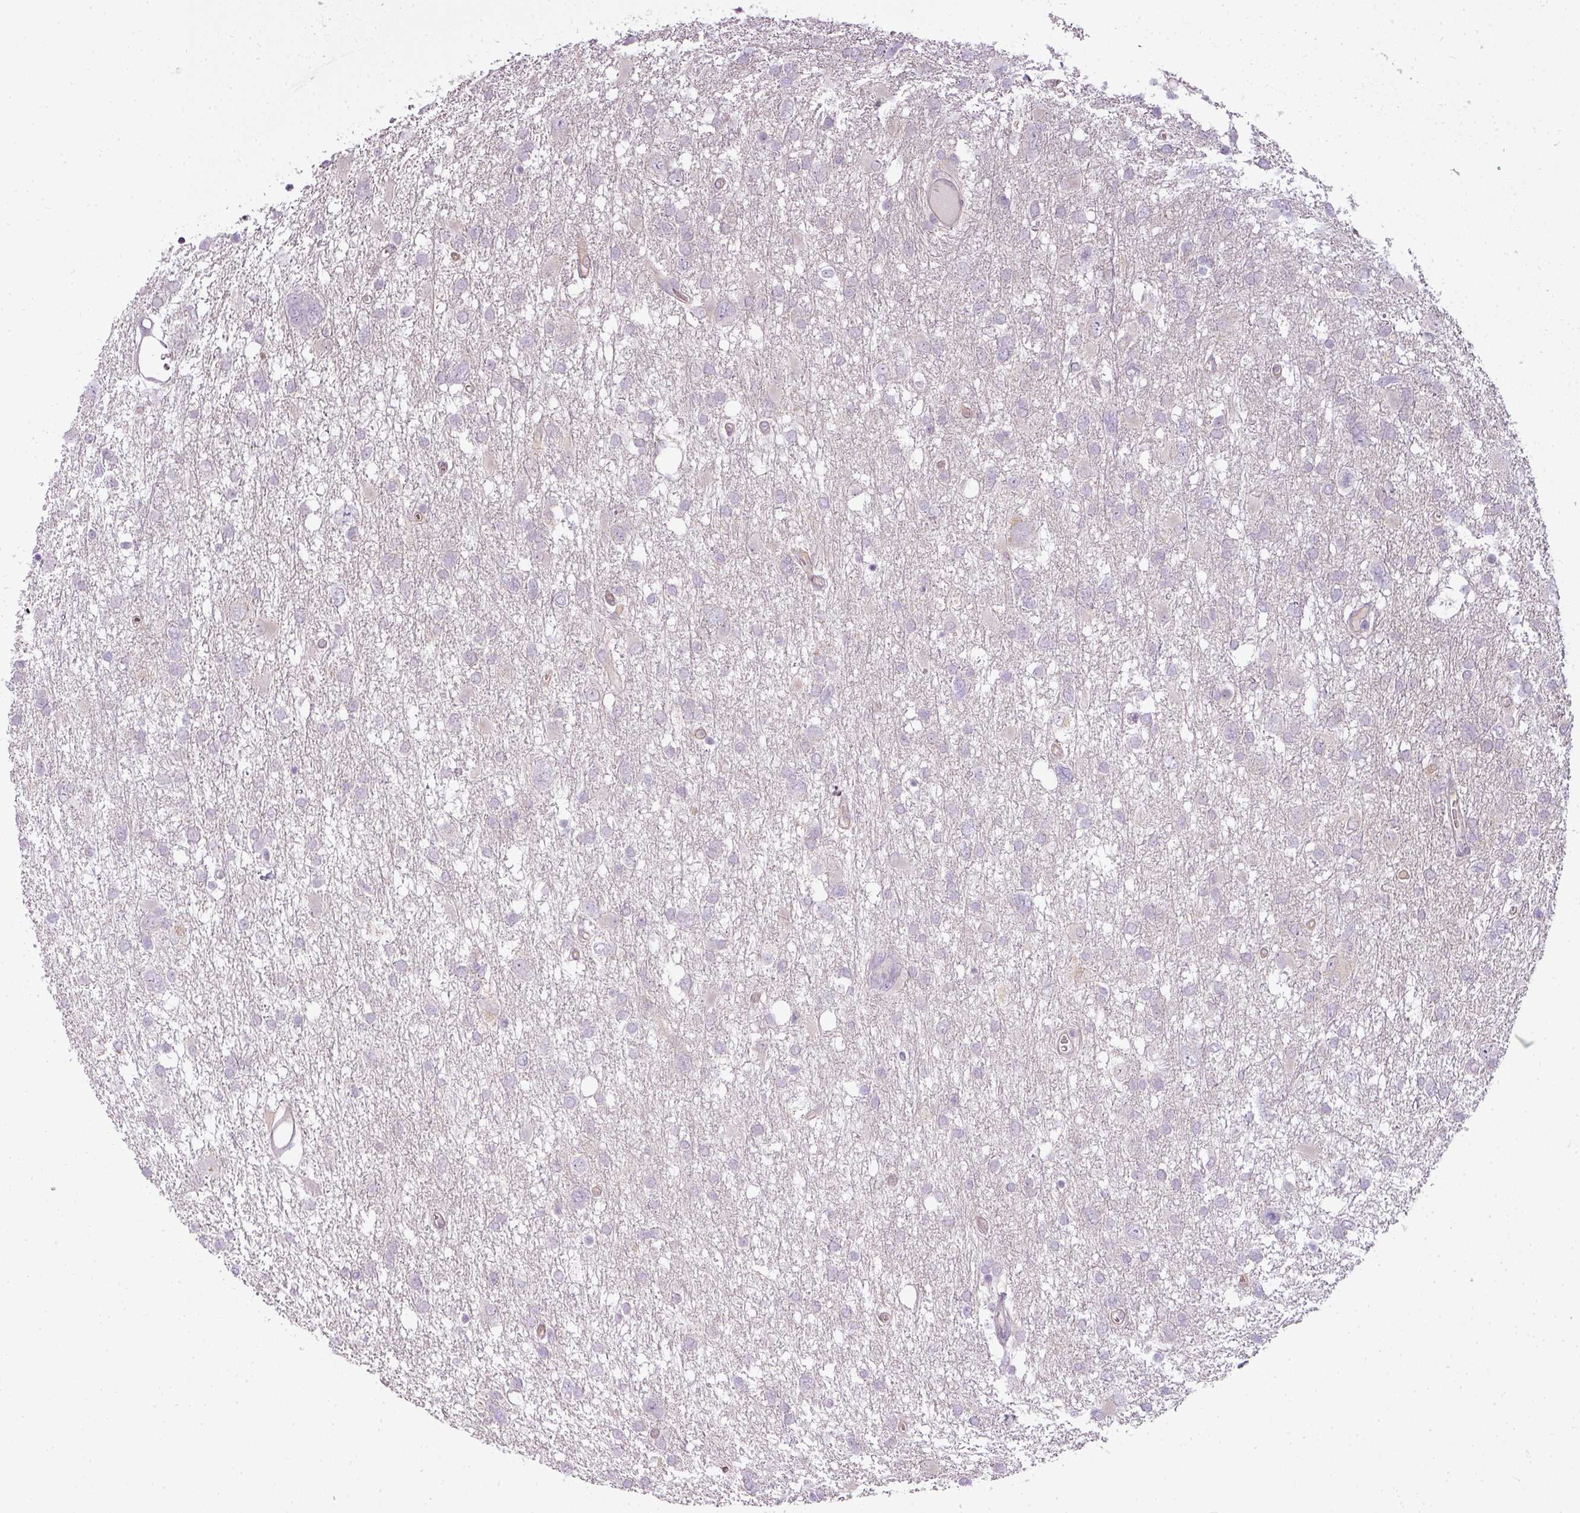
{"staining": {"intensity": "negative", "quantity": "none", "location": "none"}, "tissue": "glioma", "cell_type": "Tumor cells", "image_type": "cancer", "snomed": [{"axis": "morphology", "description": "Glioma, malignant, High grade"}, {"axis": "topography", "description": "Brain"}], "caption": "Glioma stained for a protein using immunohistochemistry demonstrates no expression tumor cells.", "gene": "LY75", "patient": {"sex": "male", "age": 61}}